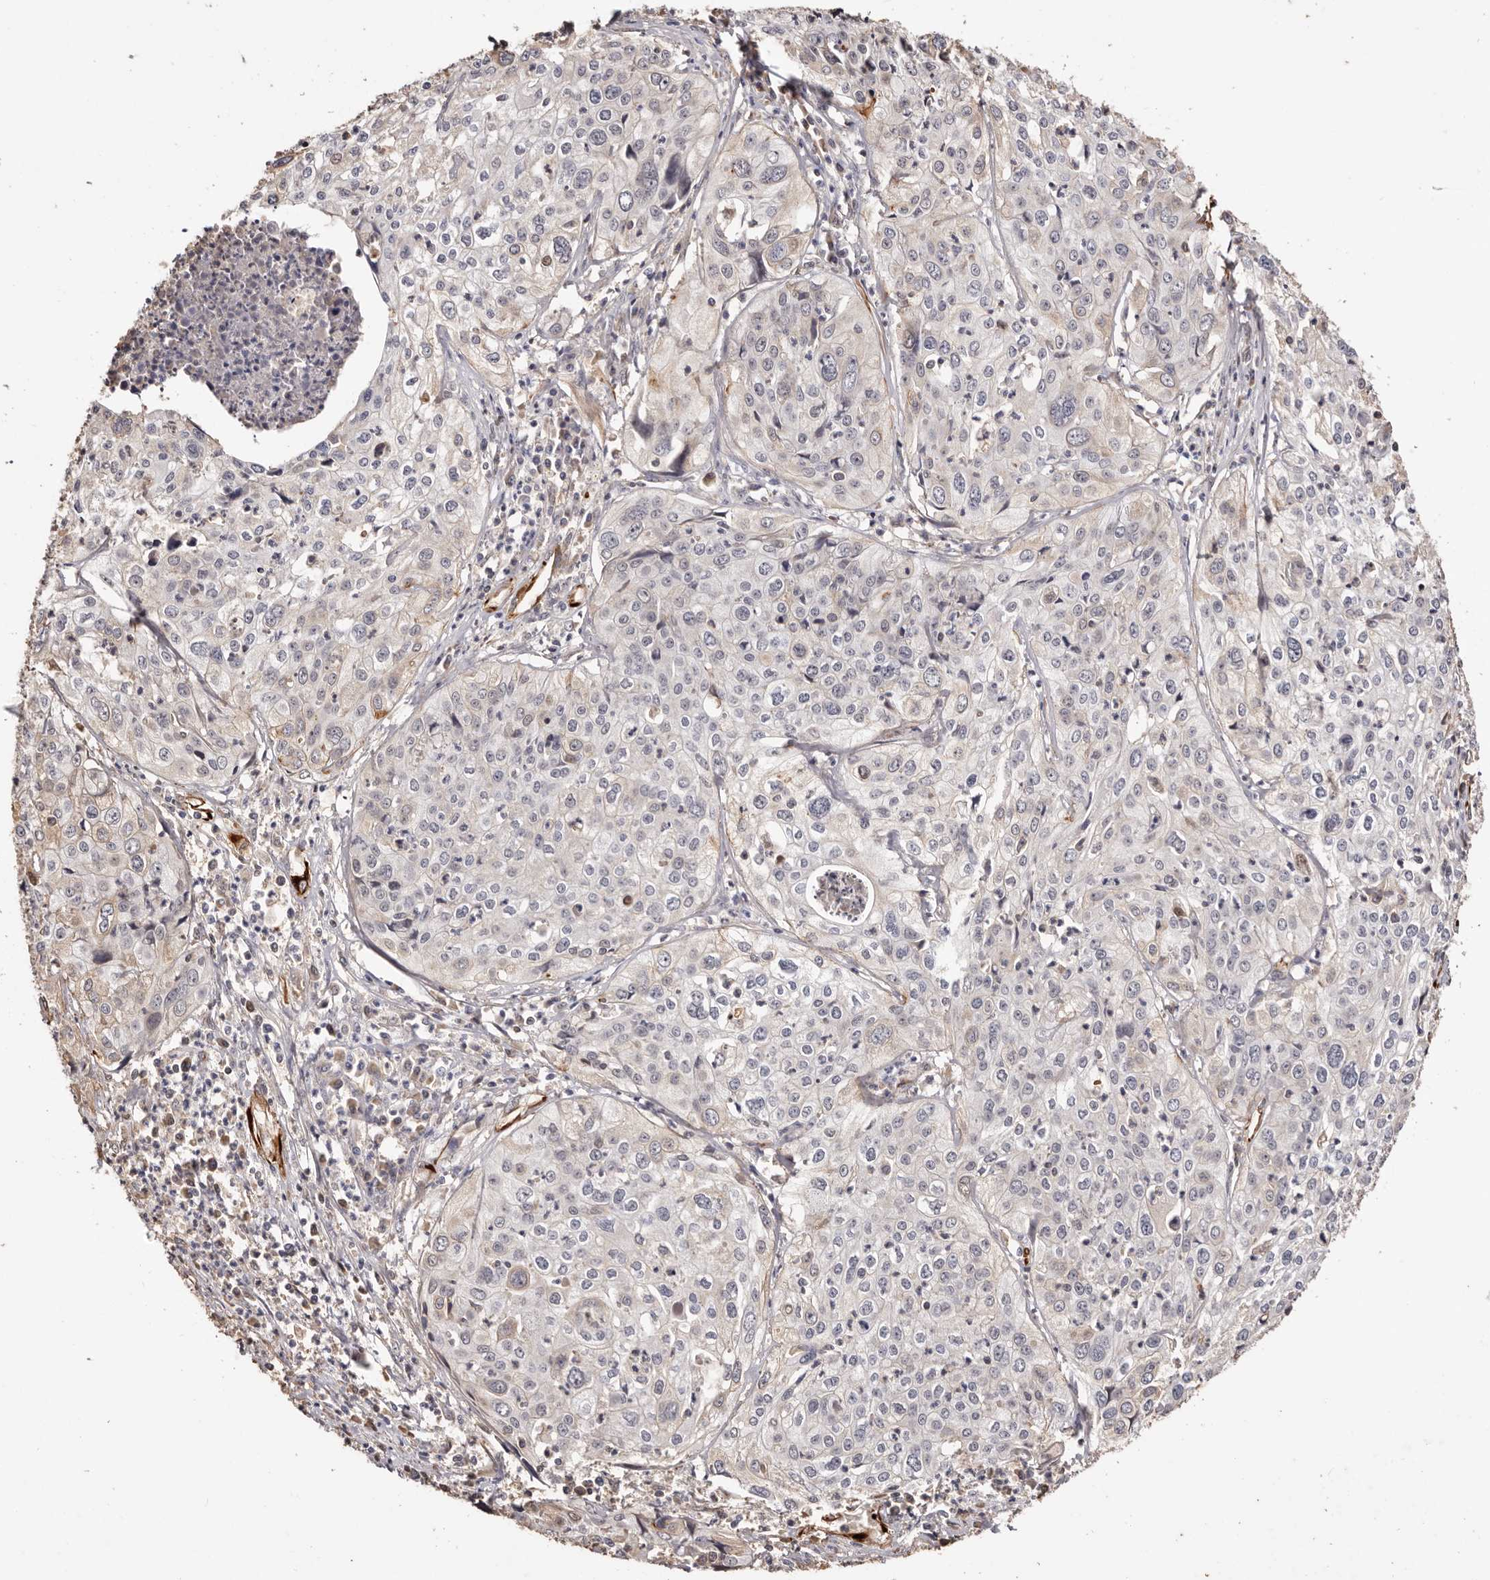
{"staining": {"intensity": "weak", "quantity": "<25%", "location": "cytoplasmic/membranous"}, "tissue": "cervical cancer", "cell_type": "Tumor cells", "image_type": "cancer", "snomed": [{"axis": "morphology", "description": "Squamous cell carcinoma, NOS"}, {"axis": "topography", "description": "Cervix"}], "caption": "High power microscopy photomicrograph of an IHC photomicrograph of cervical squamous cell carcinoma, revealing no significant positivity in tumor cells.", "gene": "ZNF557", "patient": {"sex": "female", "age": 31}}